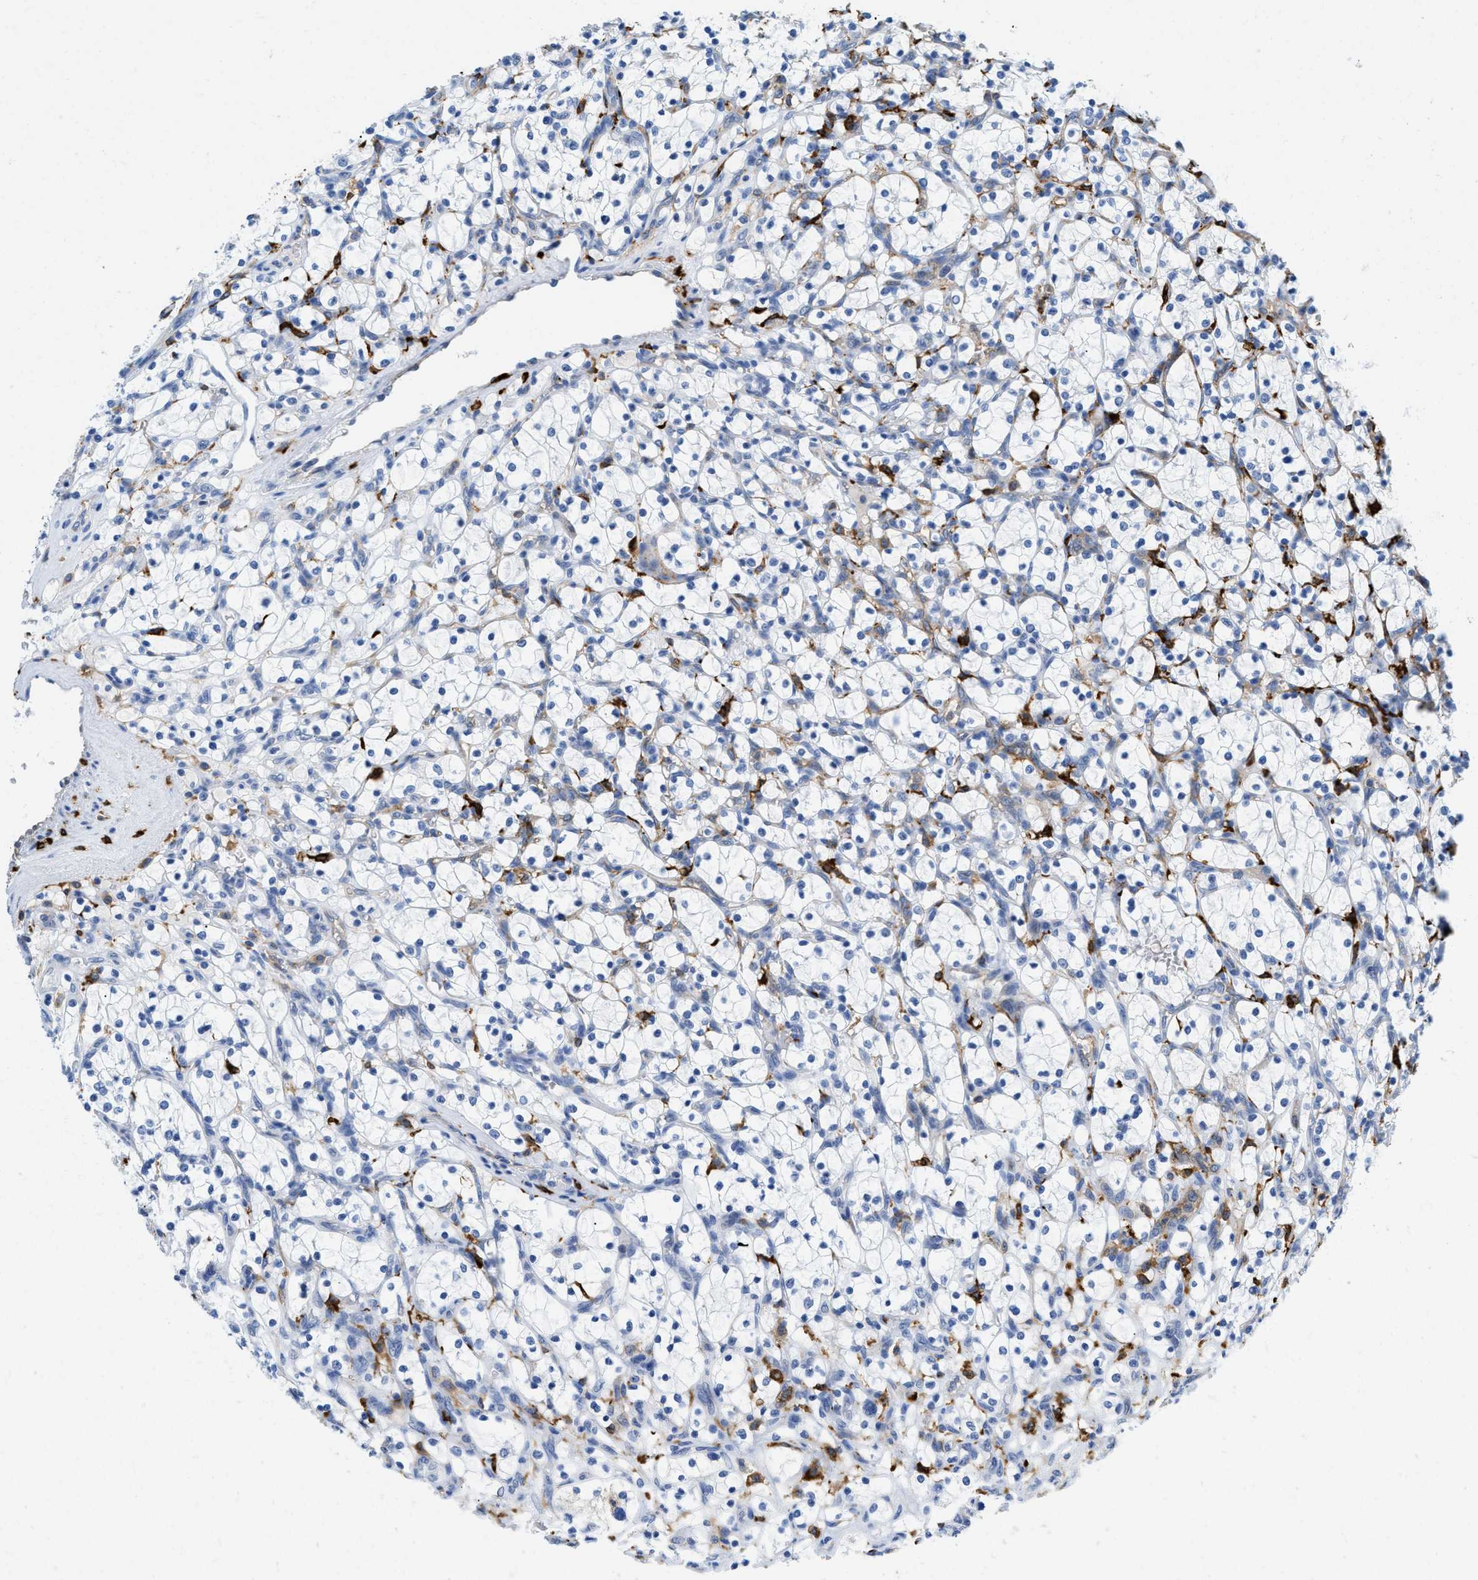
{"staining": {"intensity": "negative", "quantity": "none", "location": "none"}, "tissue": "renal cancer", "cell_type": "Tumor cells", "image_type": "cancer", "snomed": [{"axis": "morphology", "description": "Adenocarcinoma, NOS"}, {"axis": "topography", "description": "Kidney"}], "caption": "A high-resolution photomicrograph shows IHC staining of renal cancer (adenocarcinoma), which reveals no significant staining in tumor cells. (DAB (3,3'-diaminobenzidine) IHC visualized using brightfield microscopy, high magnification).", "gene": "CD226", "patient": {"sex": "female", "age": 69}}